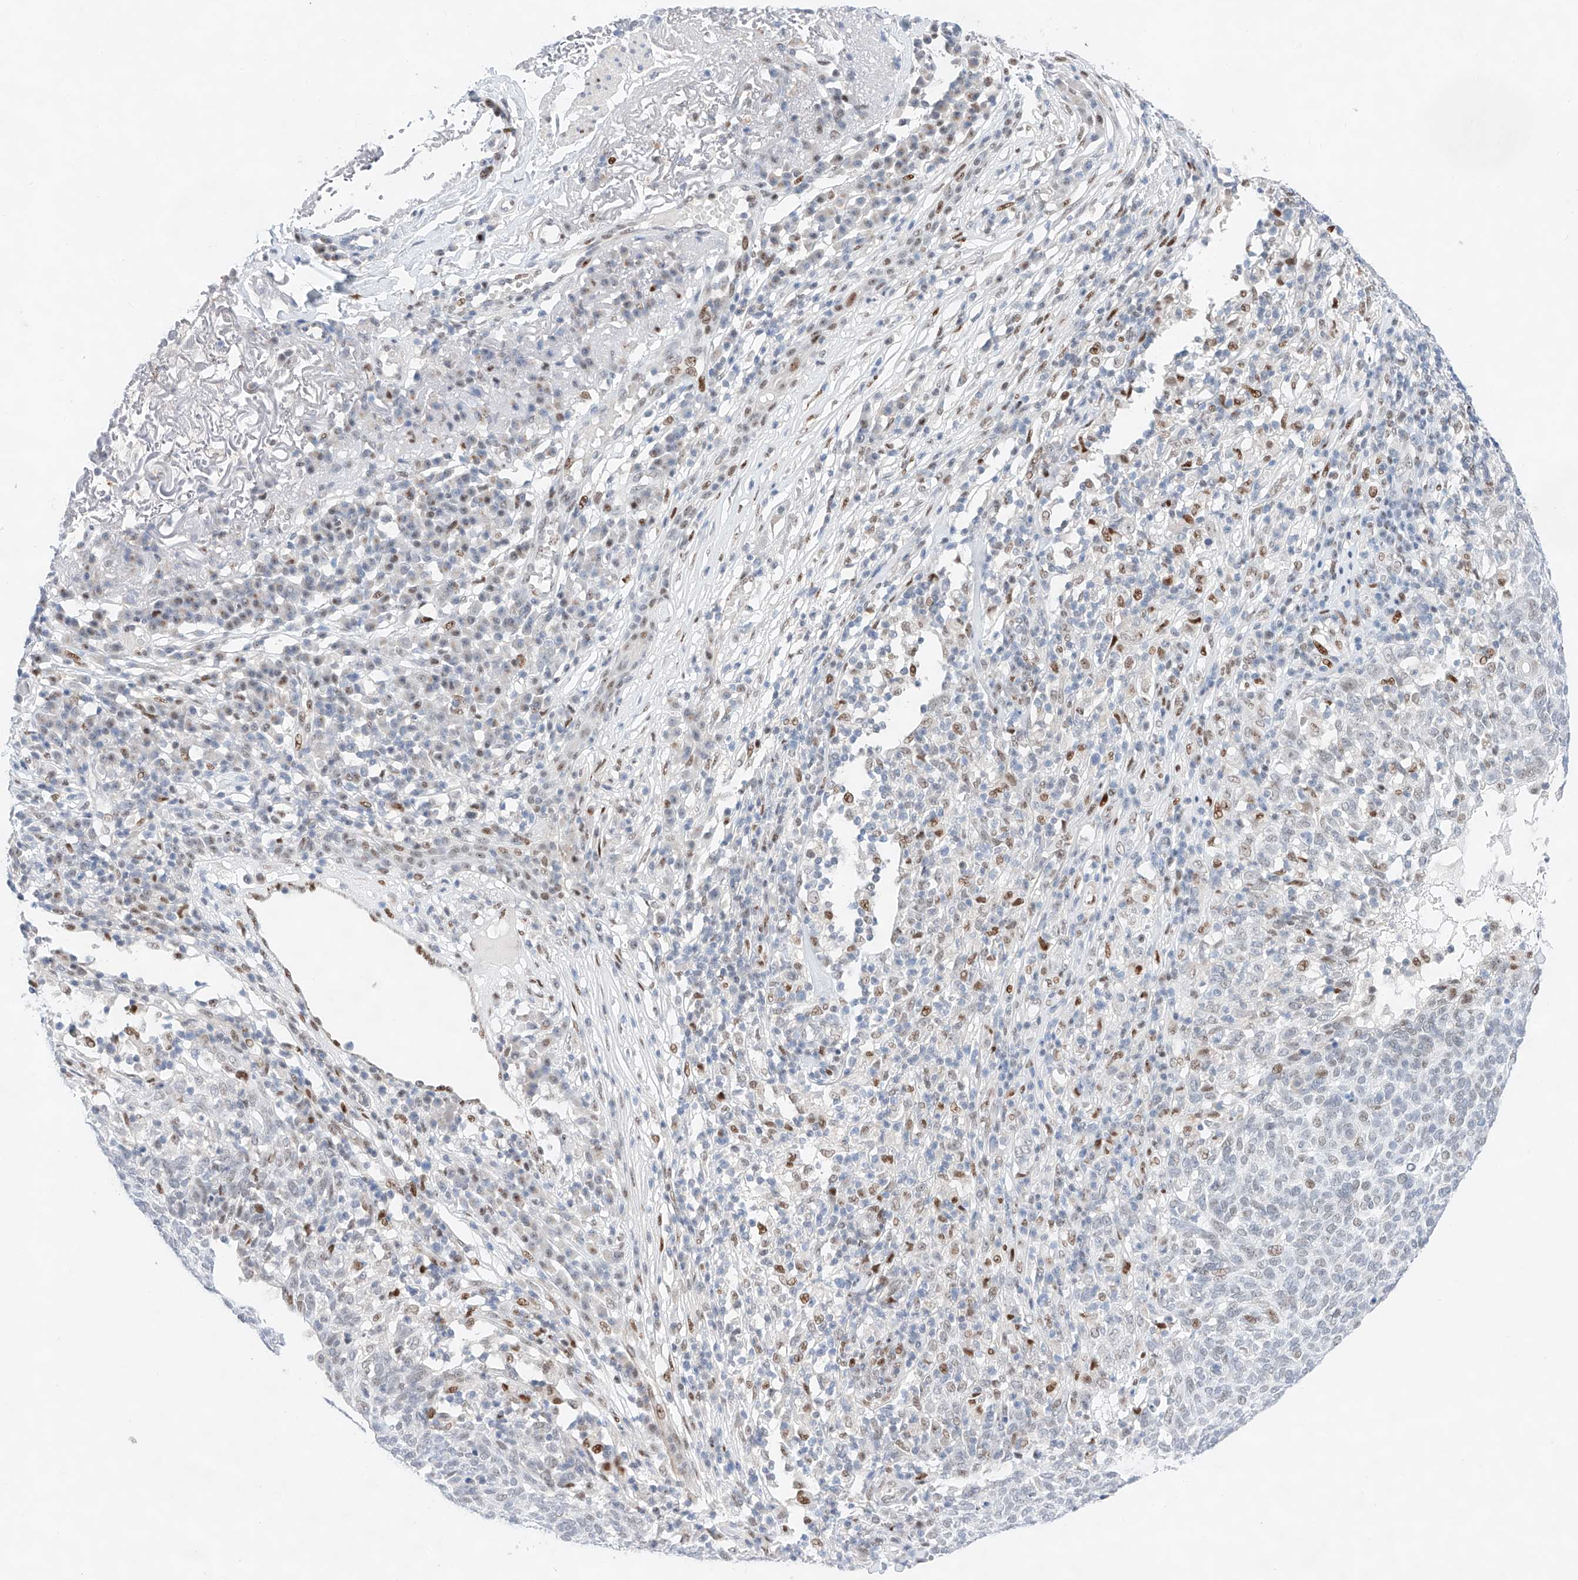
{"staining": {"intensity": "weak", "quantity": "<25%", "location": "nuclear"}, "tissue": "skin cancer", "cell_type": "Tumor cells", "image_type": "cancer", "snomed": [{"axis": "morphology", "description": "Squamous cell carcinoma, NOS"}, {"axis": "topography", "description": "Skin"}], "caption": "This micrograph is of skin squamous cell carcinoma stained with immunohistochemistry to label a protein in brown with the nuclei are counter-stained blue. There is no expression in tumor cells.", "gene": "NT5C3B", "patient": {"sex": "female", "age": 90}}